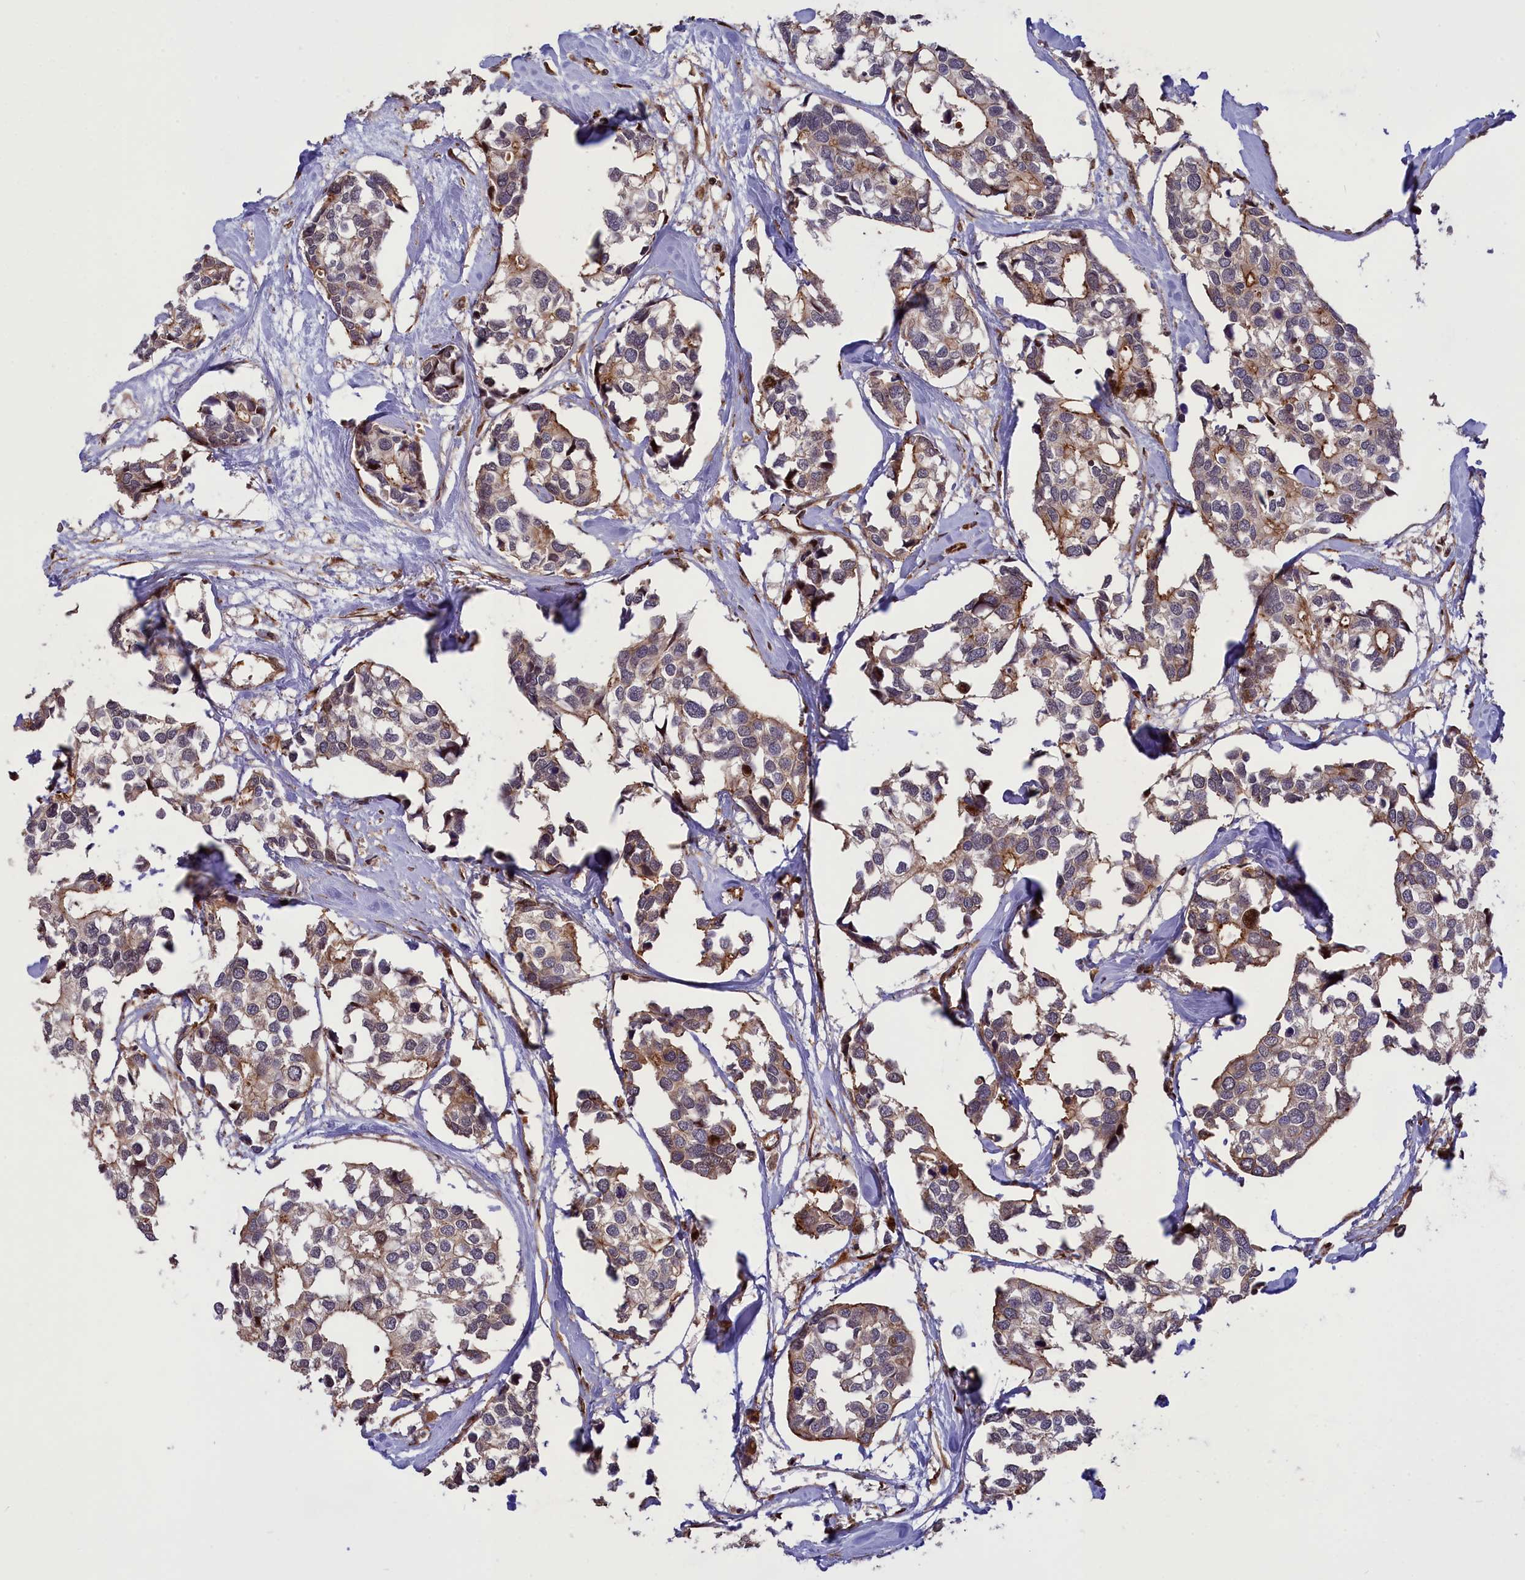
{"staining": {"intensity": "moderate", "quantity": "<25%", "location": "cytoplasmic/membranous"}, "tissue": "breast cancer", "cell_type": "Tumor cells", "image_type": "cancer", "snomed": [{"axis": "morphology", "description": "Duct carcinoma"}, {"axis": "topography", "description": "Breast"}], "caption": "Tumor cells display low levels of moderate cytoplasmic/membranous positivity in approximately <25% of cells in invasive ductal carcinoma (breast).", "gene": "DDX60L", "patient": {"sex": "female", "age": 83}}